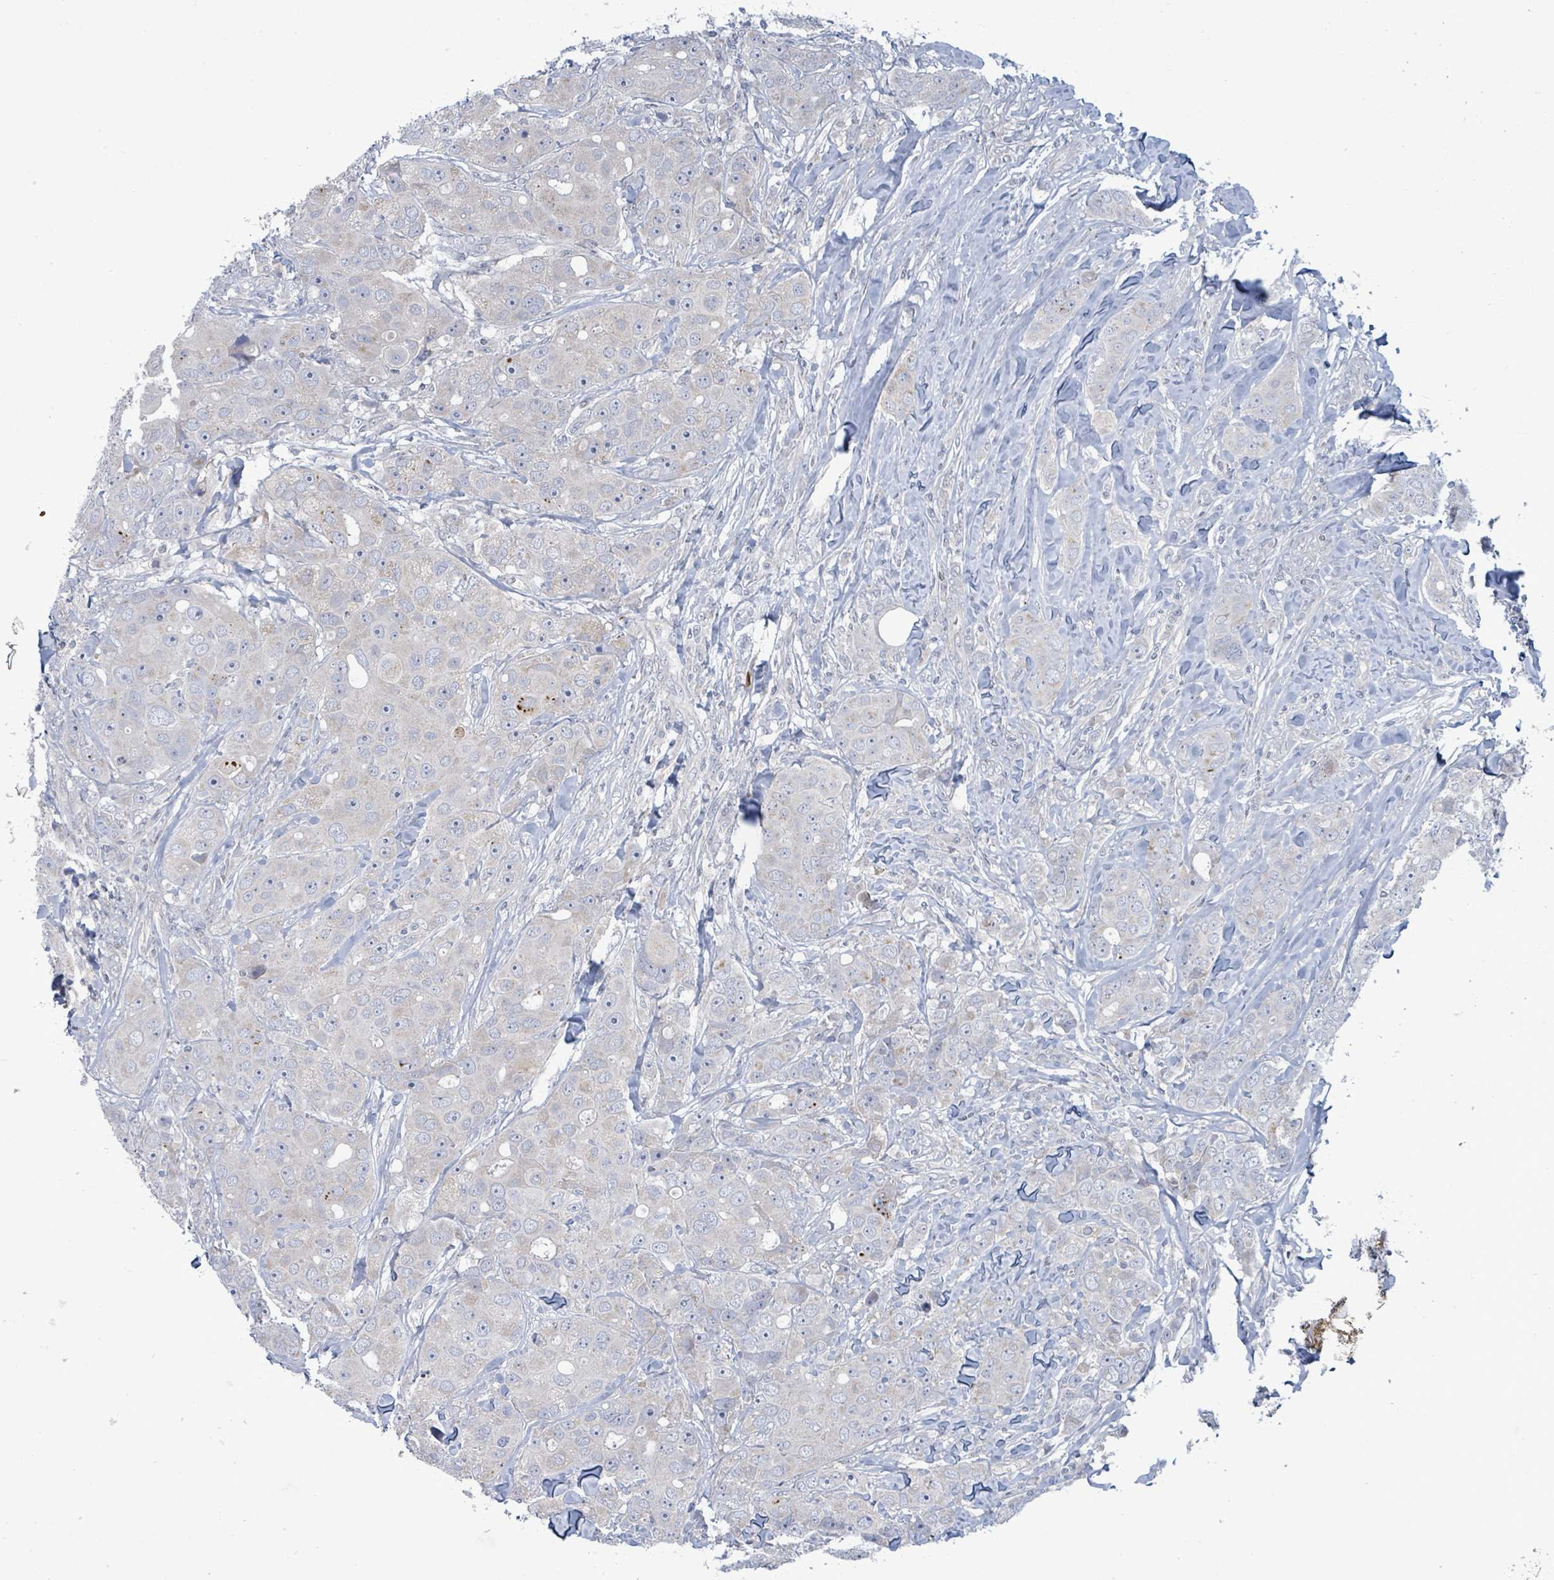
{"staining": {"intensity": "moderate", "quantity": "<25%", "location": "cytoplasmic/membranous"}, "tissue": "breast cancer", "cell_type": "Tumor cells", "image_type": "cancer", "snomed": [{"axis": "morphology", "description": "Duct carcinoma"}, {"axis": "topography", "description": "Breast"}], "caption": "Human breast infiltrating ductal carcinoma stained with a protein marker demonstrates moderate staining in tumor cells.", "gene": "ZFPM1", "patient": {"sex": "female", "age": 43}}